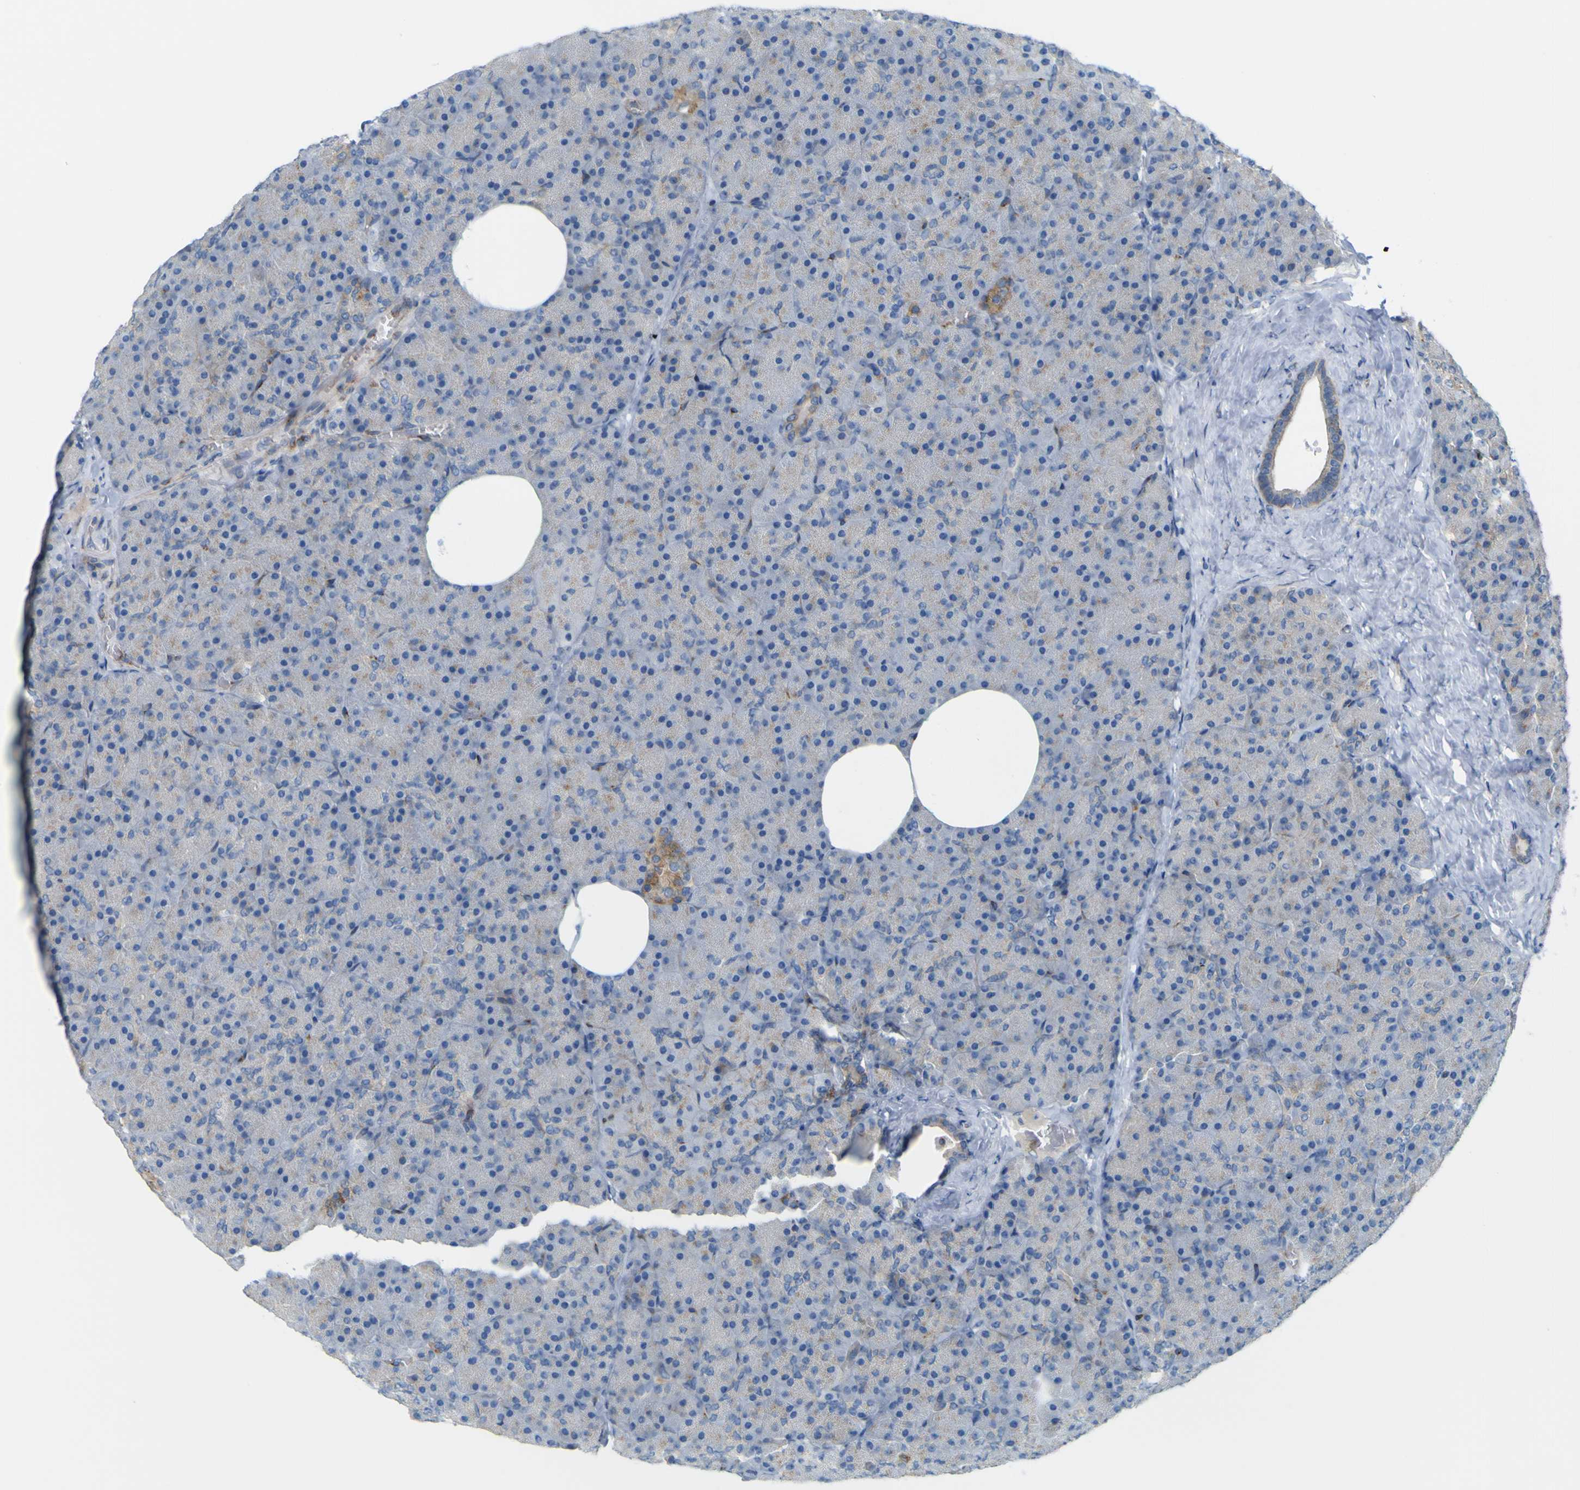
{"staining": {"intensity": "negative", "quantity": "none", "location": "none"}, "tissue": "pancreas", "cell_type": "Exocrine glandular cells", "image_type": "normal", "snomed": [{"axis": "morphology", "description": "Normal tissue, NOS"}, {"axis": "topography", "description": "Pancreas"}], "caption": "The histopathology image demonstrates no staining of exocrine glandular cells in benign pancreas.", "gene": "IGF2R", "patient": {"sex": "female", "age": 35}}